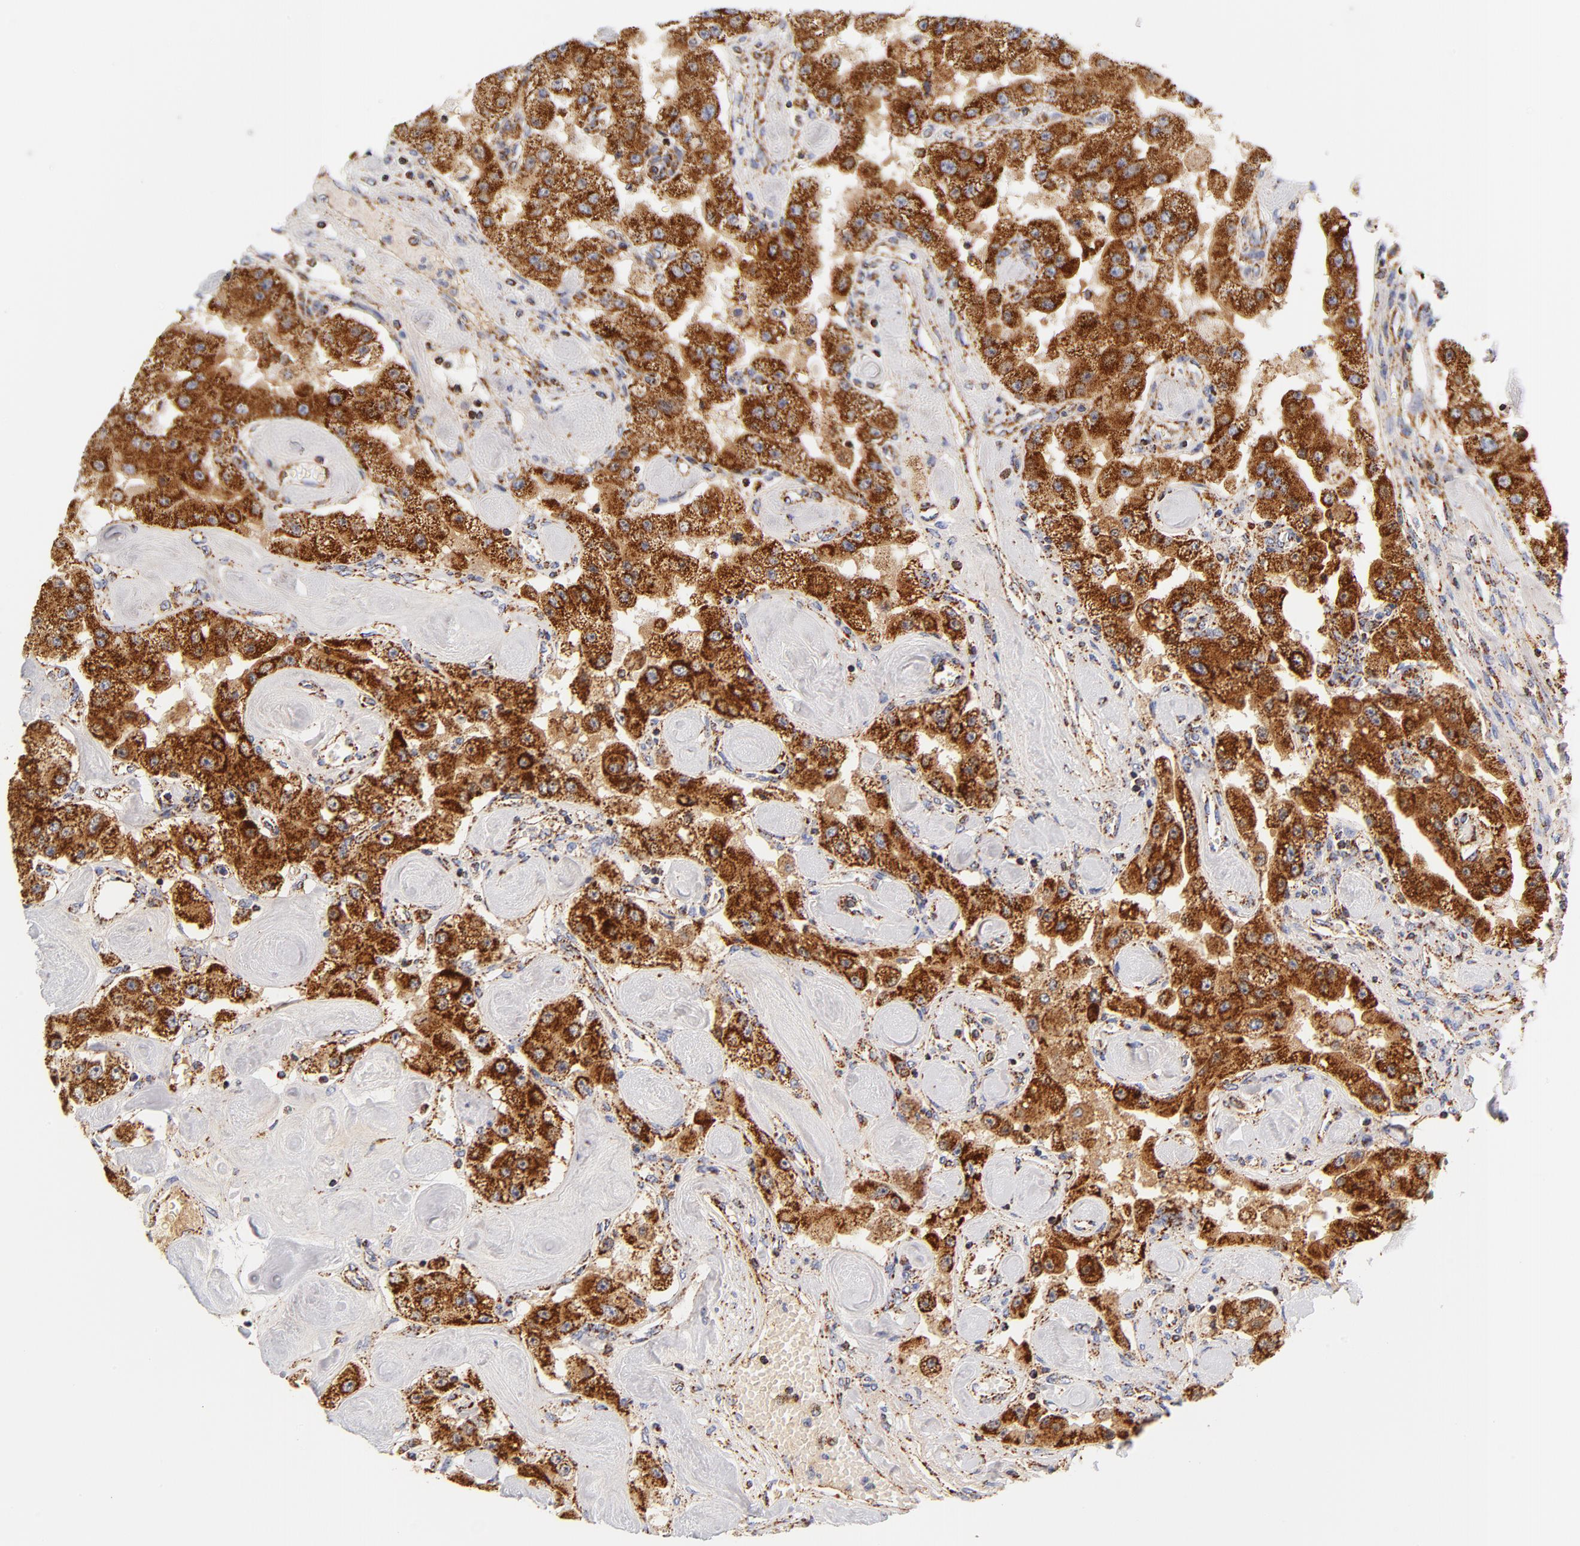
{"staining": {"intensity": "strong", "quantity": ">75%", "location": "cytoplasmic/membranous"}, "tissue": "carcinoid", "cell_type": "Tumor cells", "image_type": "cancer", "snomed": [{"axis": "morphology", "description": "Carcinoid, malignant, NOS"}, {"axis": "topography", "description": "Pancreas"}], "caption": "Human carcinoid stained with a protein marker exhibits strong staining in tumor cells.", "gene": "ECHS1", "patient": {"sex": "male", "age": 41}}